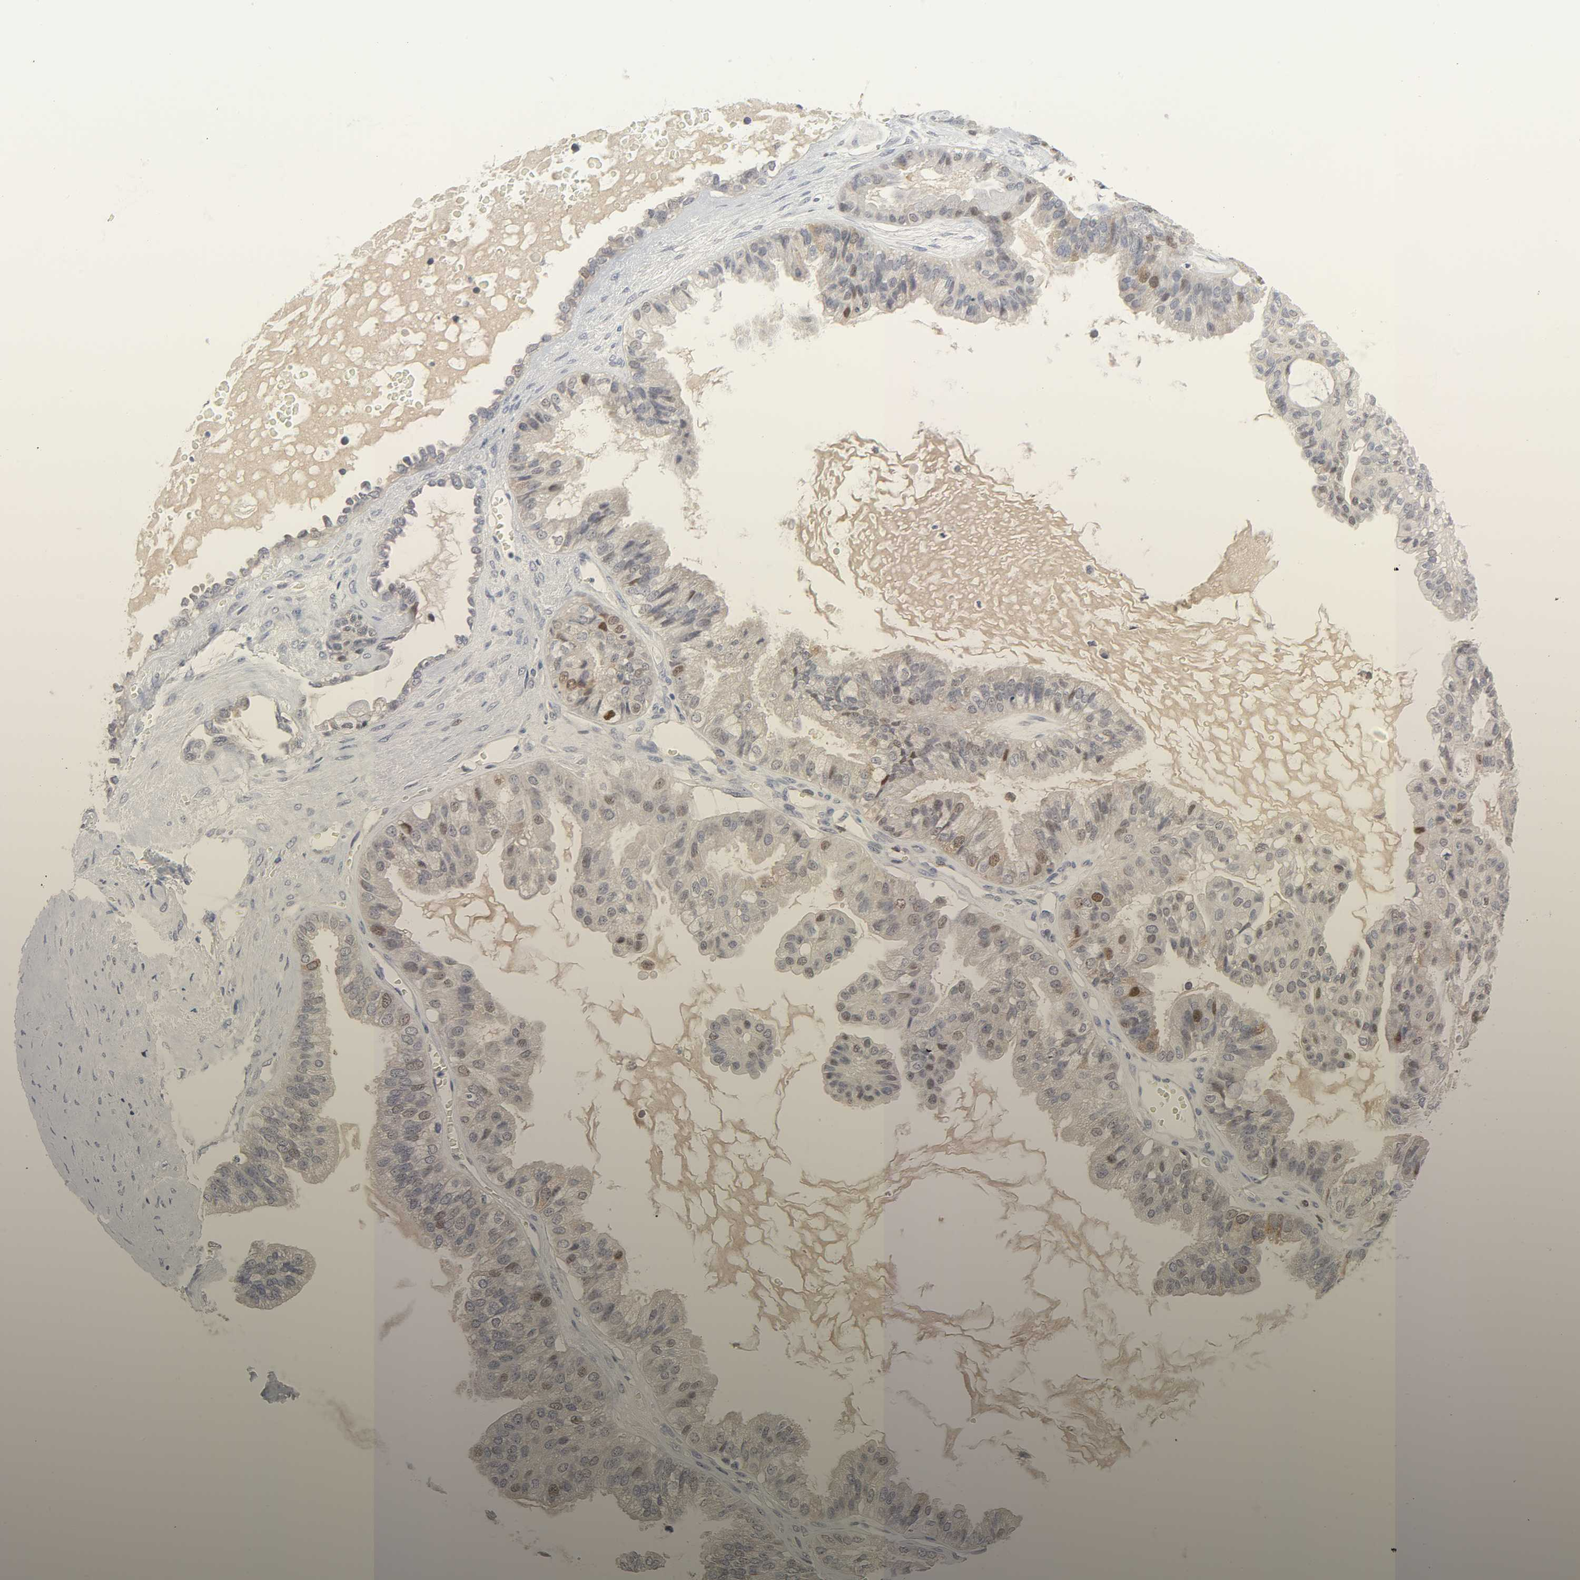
{"staining": {"intensity": "weak", "quantity": "25%-75%", "location": "nuclear"}, "tissue": "ovarian cancer", "cell_type": "Tumor cells", "image_type": "cancer", "snomed": [{"axis": "morphology", "description": "Carcinoma, NOS"}, {"axis": "morphology", "description": "Carcinoma, endometroid"}, {"axis": "topography", "description": "Ovary"}], "caption": "Weak nuclear positivity for a protein is identified in approximately 25%-75% of tumor cells of carcinoma (ovarian) using IHC.", "gene": "WEE1", "patient": {"sex": "female", "age": 50}}